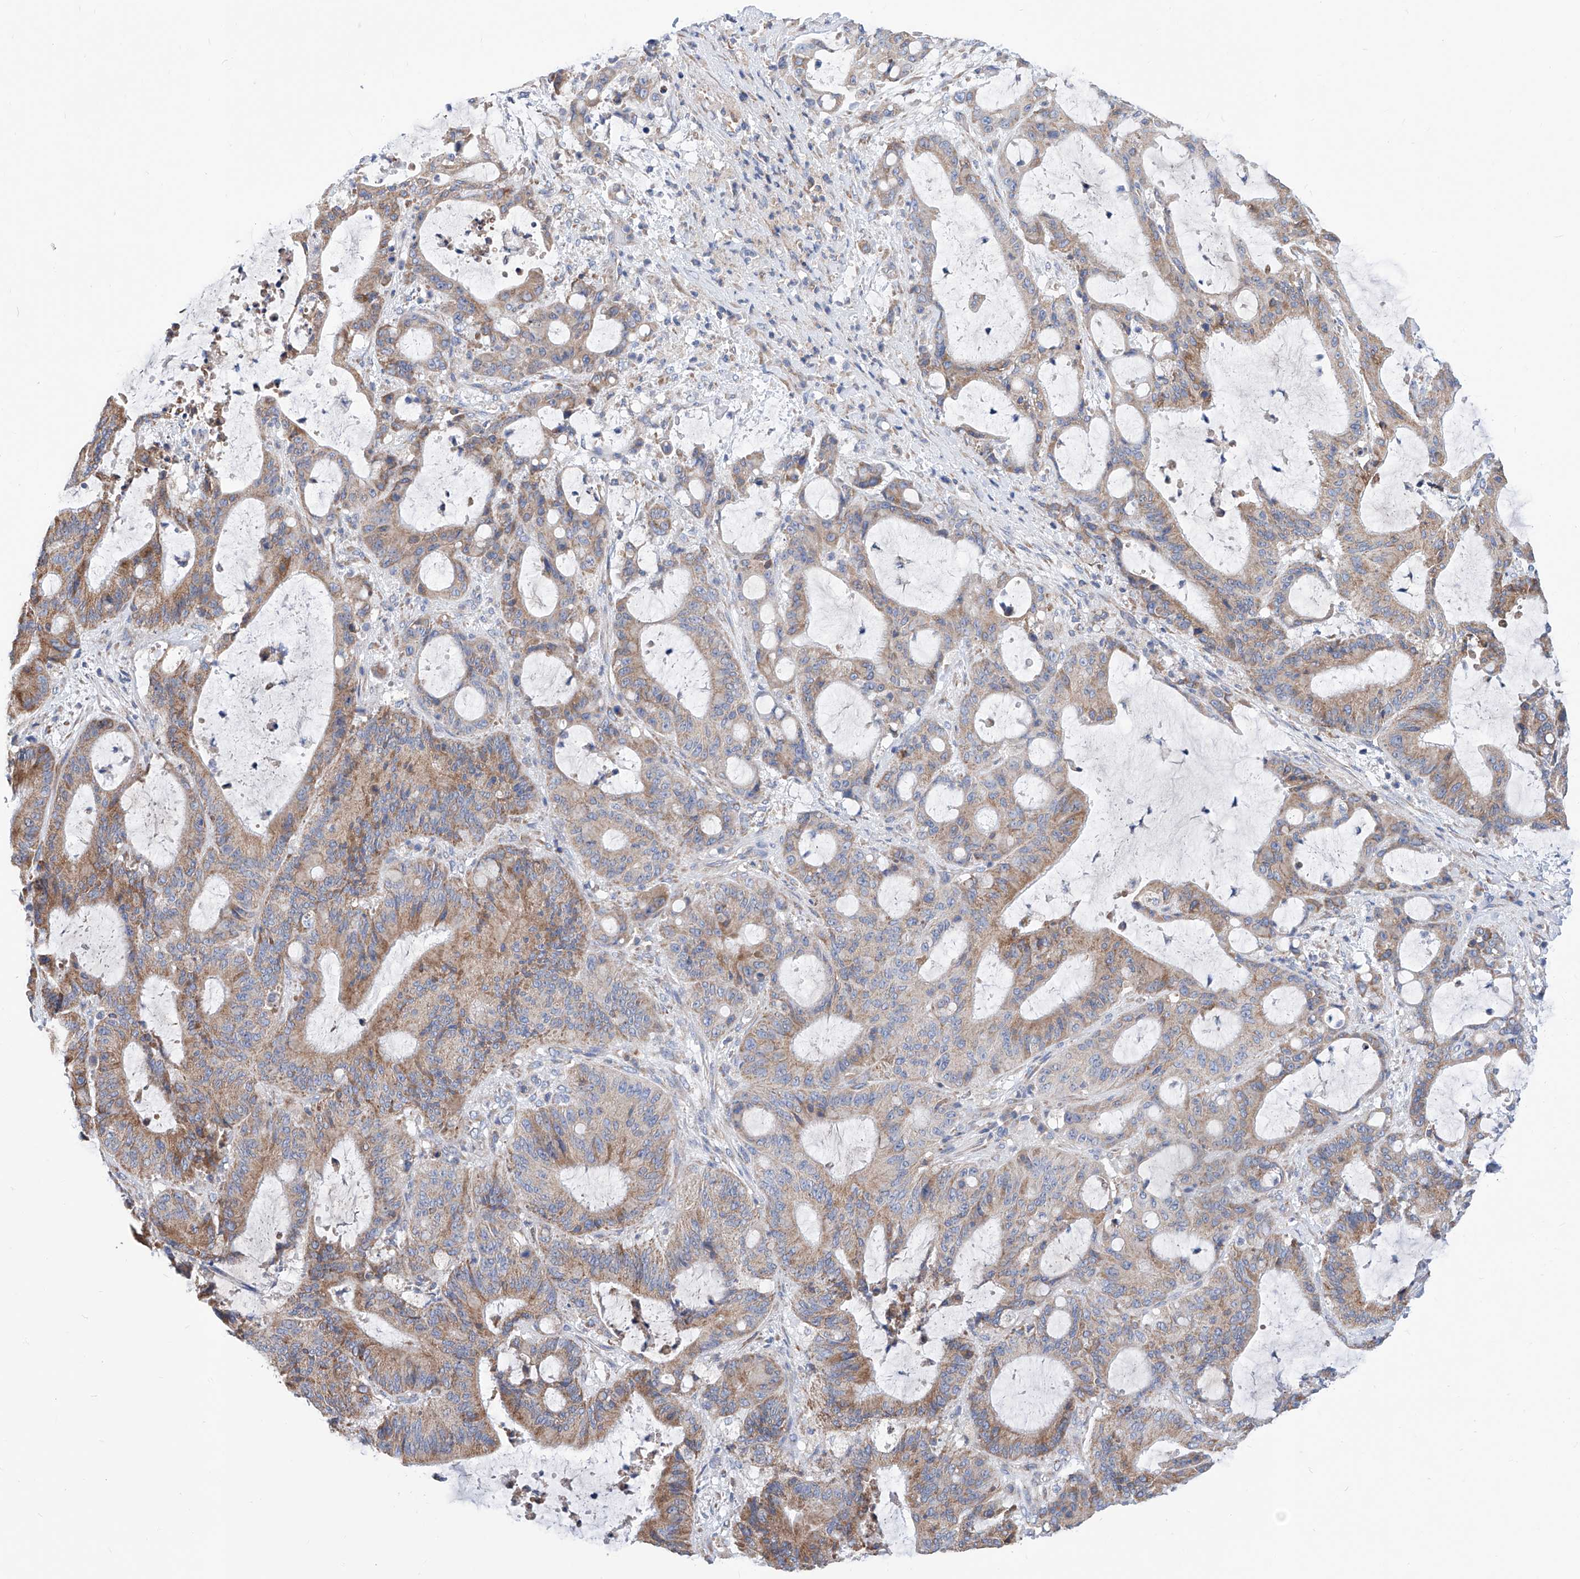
{"staining": {"intensity": "moderate", "quantity": "25%-75%", "location": "cytoplasmic/membranous"}, "tissue": "liver cancer", "cell_type": "Tumor cells", "image_type": "cancer", "snomed": [{"axis": "morphology", "description": "Normal tissue, NOS"}, {"axis": "morphology", "description": "Cholangiocarcinoma"}, {"axis": "topography", "description": "Liver"}, {"axis": "topography", "description": "Peripheral nerve tissue"}], "caption": "Immunohistochemical staining of cholangiocarcinoma (liver) displays moderate cytoplasmic/membranous protein positivity in about 25%-75% of tumor cells.", "gene": "MAD2L1", "patient": {"sex": "female", "age": 73}}